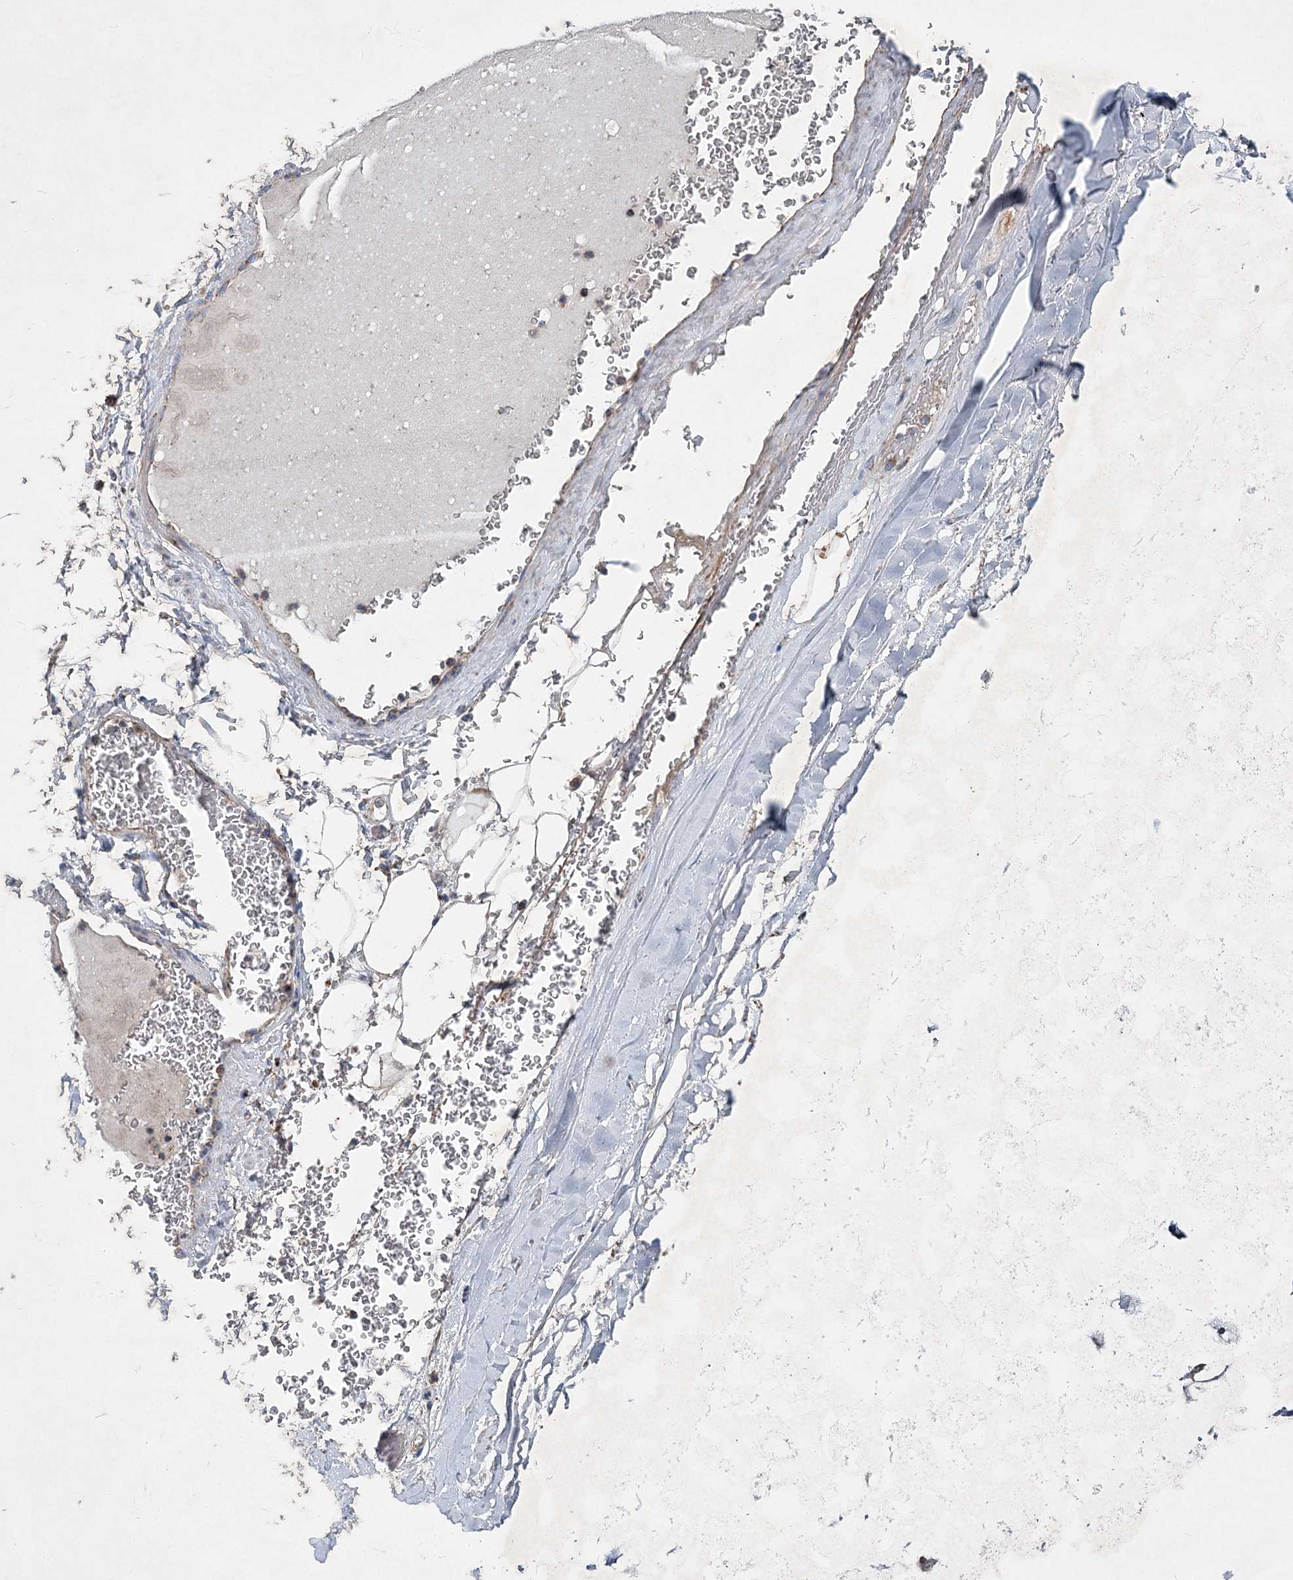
{"staining": {"intensity": "moderate", "quantity": "25%-75%", "location": "cytoplasmic/membranous"}, "tissue": "adipose tissue", "cell_type": "Adipocytes", "image_type": "normal", "snomed": [{"axis": "morphology", "description": "Normal tissue, NOS"}, {"axis": "topography", "description": "Bronchus"}], "caption": "IHC histopathology image of unremarkable adipose tissue stained for a protein (brown), which displays medium levels of moderate cytoplasmic/membranous positivity in approximately 25%-75% of adipocytes.", "gene": "SPAG16", "patient": {"sex": "male", "age": 66}}